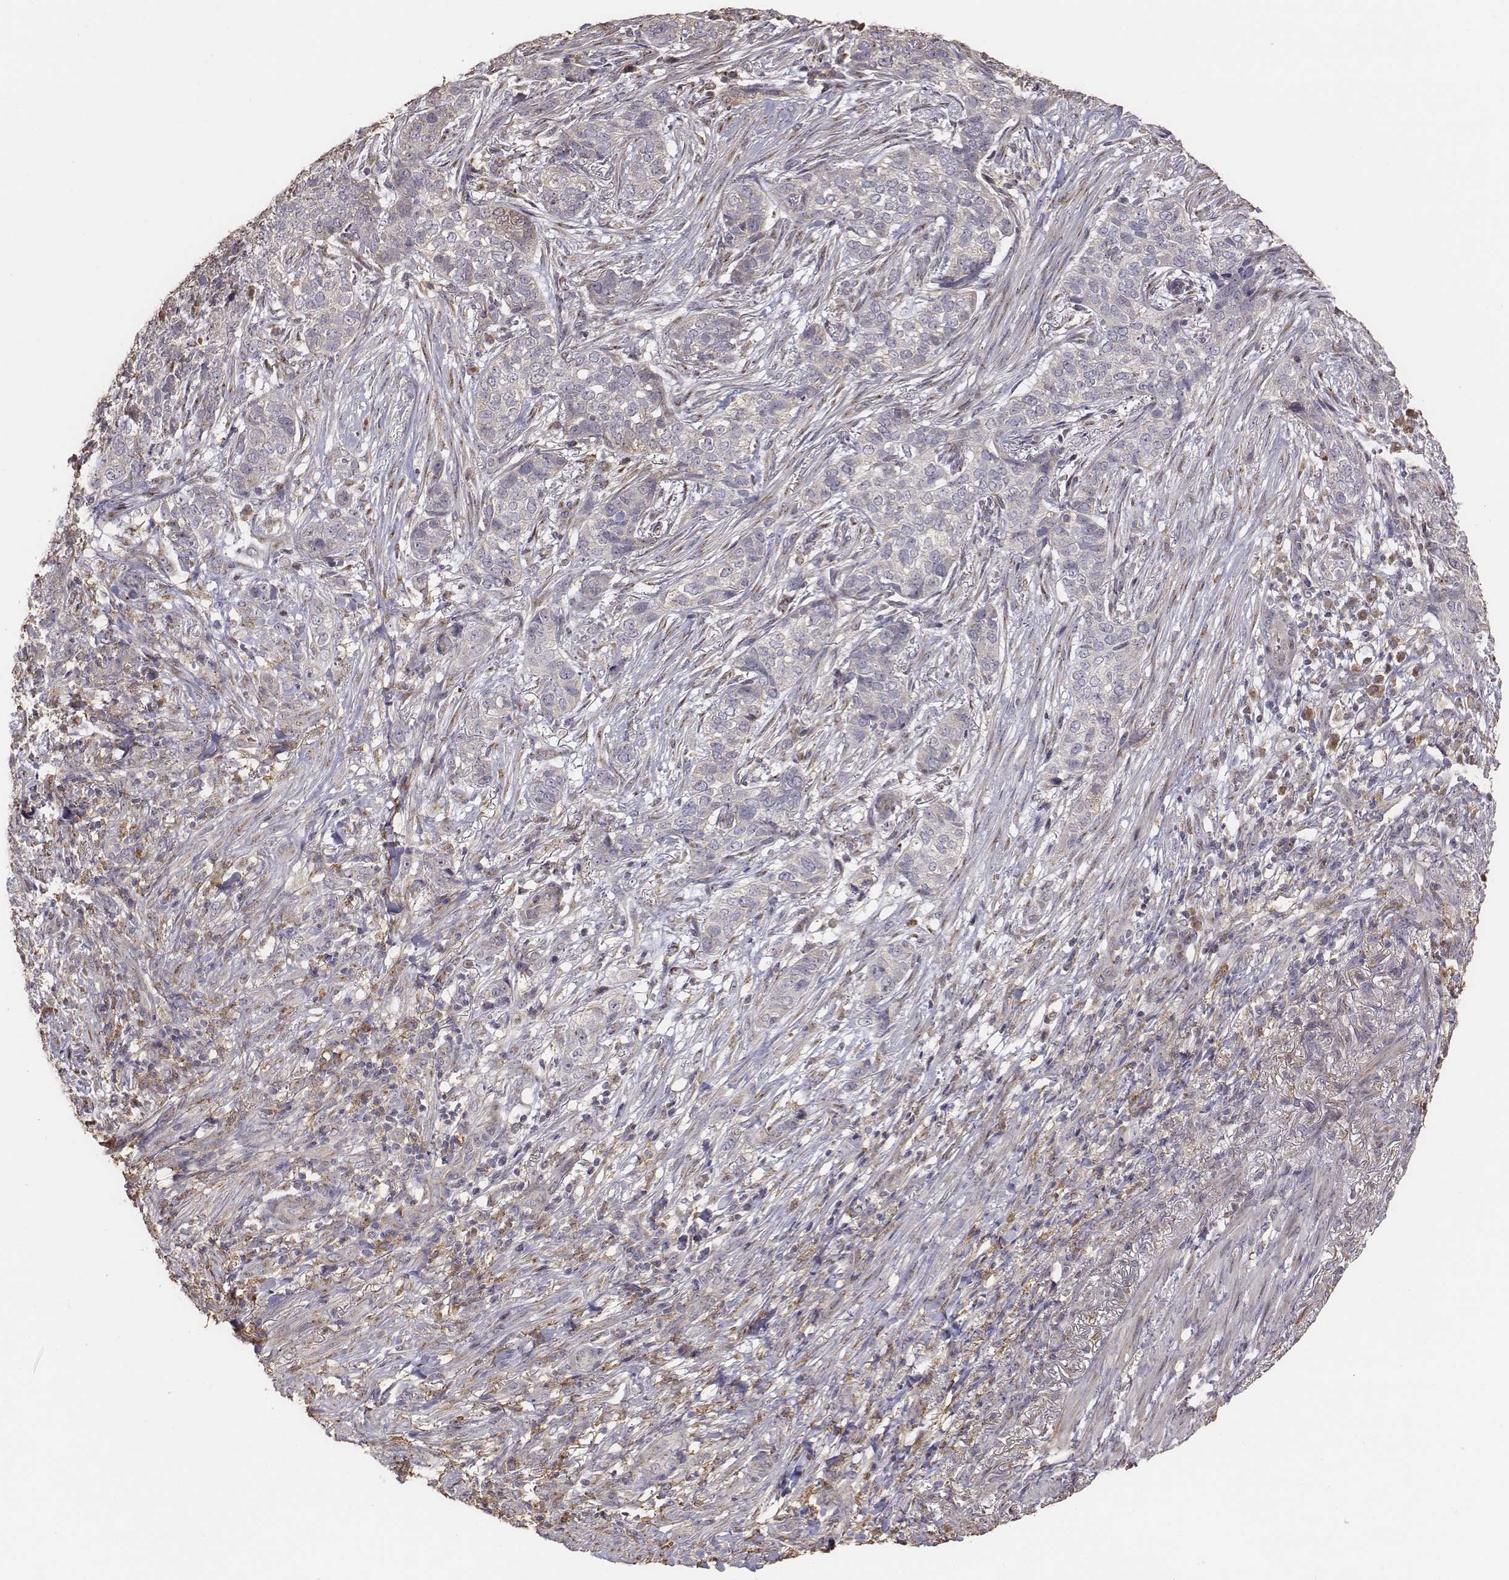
{"staining": {"intensity": "negative", "quantity": "none", "location": "none"}, "tissue": "skin cancer", "cell_type": "Tumor cells", "image_type": "cancer", "snomed": [{"axis": "morphology", "description": "Basal cell carcinoma"}, {"axis": "topography", "description": "Skin"}], "caption": "A high-resolution photomicrograph shows IHC staining of skin cancer (basal cell carcinoma), which displays no significant positivity in tumor cells.", "gene": "AP1B1", "patient": {"sex": "female", "age": 69}}